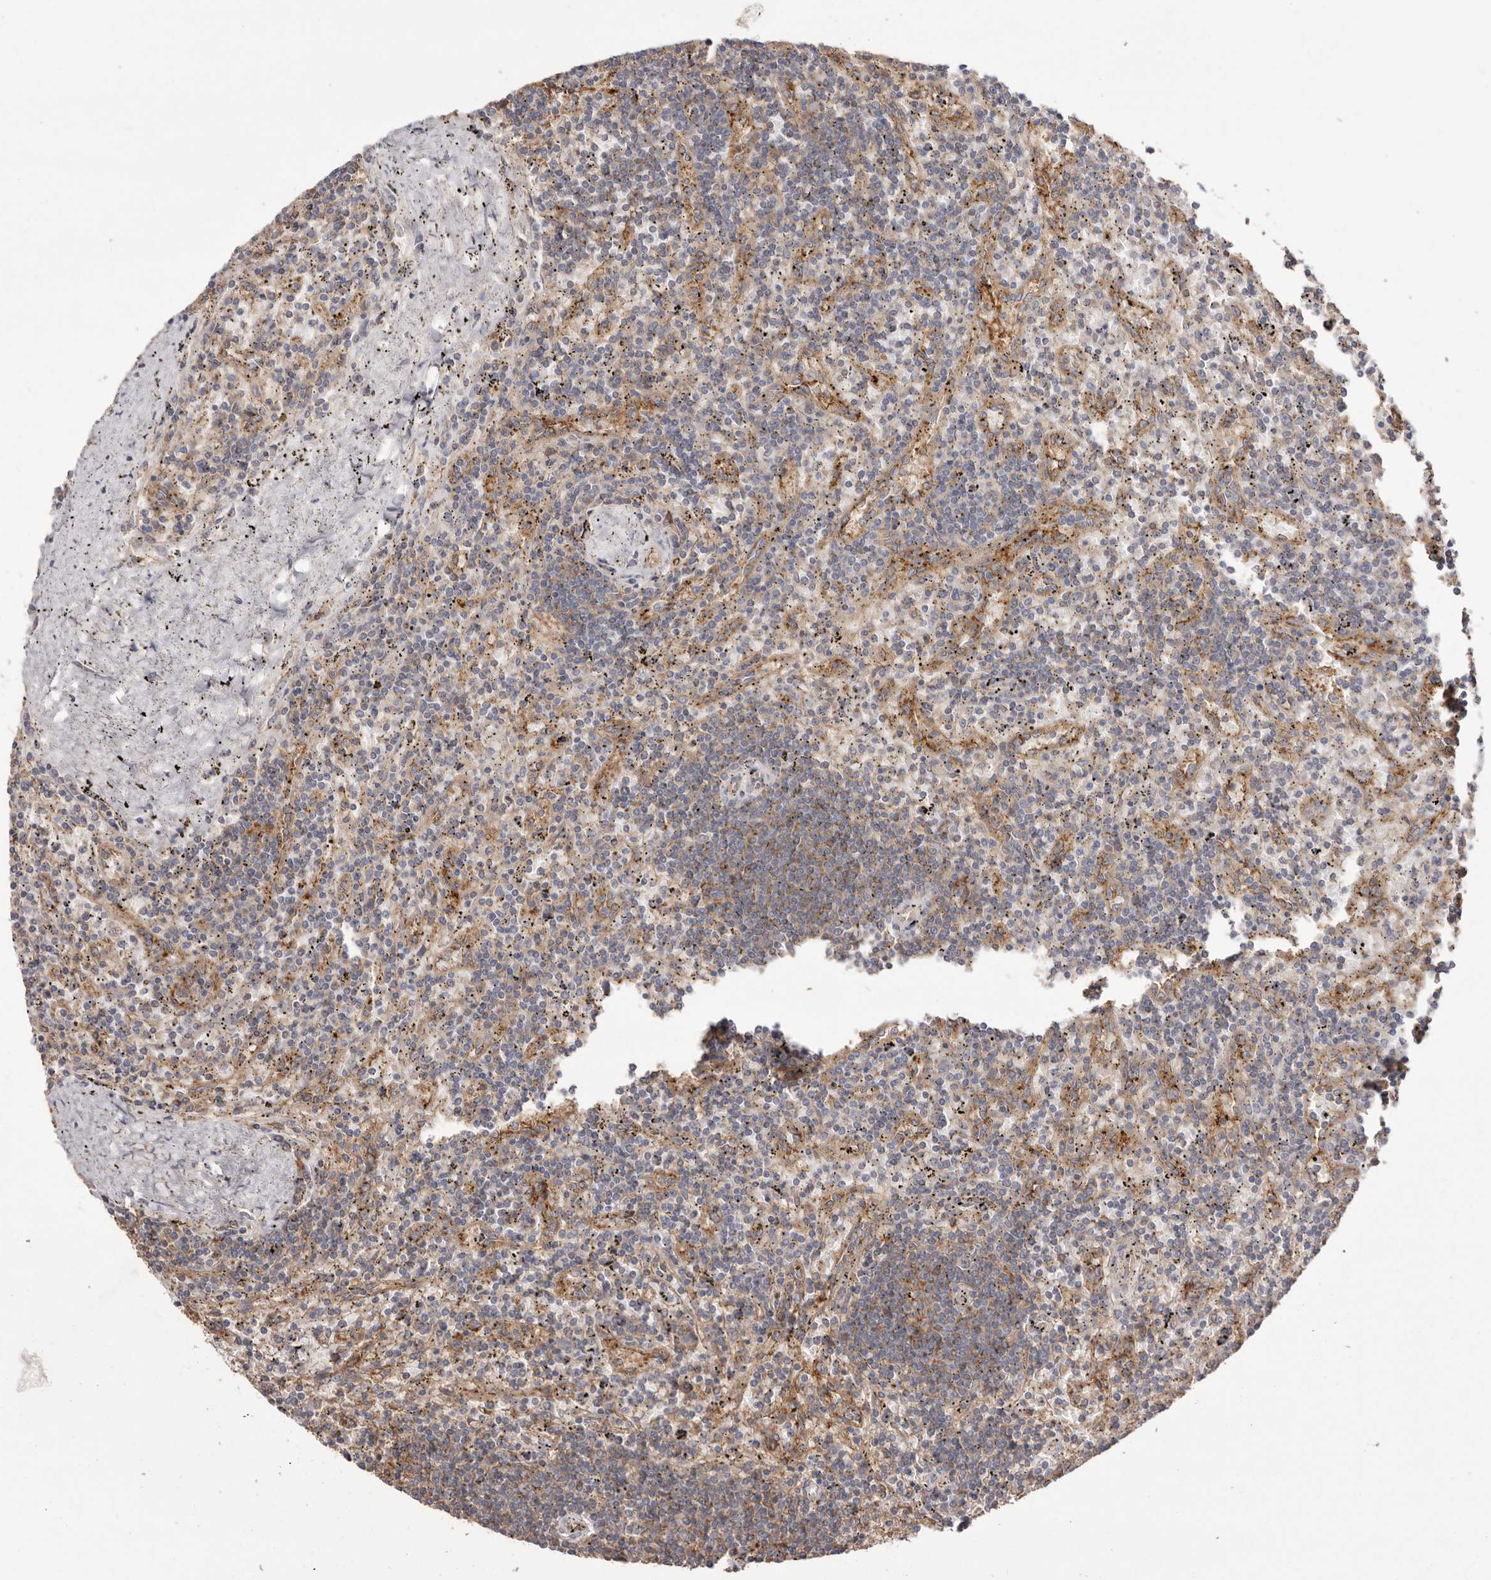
{"staining": {"intensity": "weak", "quantity": "<25%", "location": "cytoplasmic/membranous"}, "tissue": "lymphoma", "cell_type": "Tumor cells", "image_type": "cancer", "snomed": [{"axis": "morphology", "description": "Malignant lymphoma, non-Hodgkin's type, Low grade"}, {"axis": "topography", "description": "Spleen"}], "caption": "This photomicrograph is of low-grade malignant lymphoma, non-Hodgkin's type stained with immunohistochemistry to label a protein in brown with the nuclei are counter-stained blue. There is no expression in tumor cells. (Immunohistochemistry, brightfield microscopy, high magnification).", "gene": "MMACHC", "patient": {"sex": "male", "age": 76}}